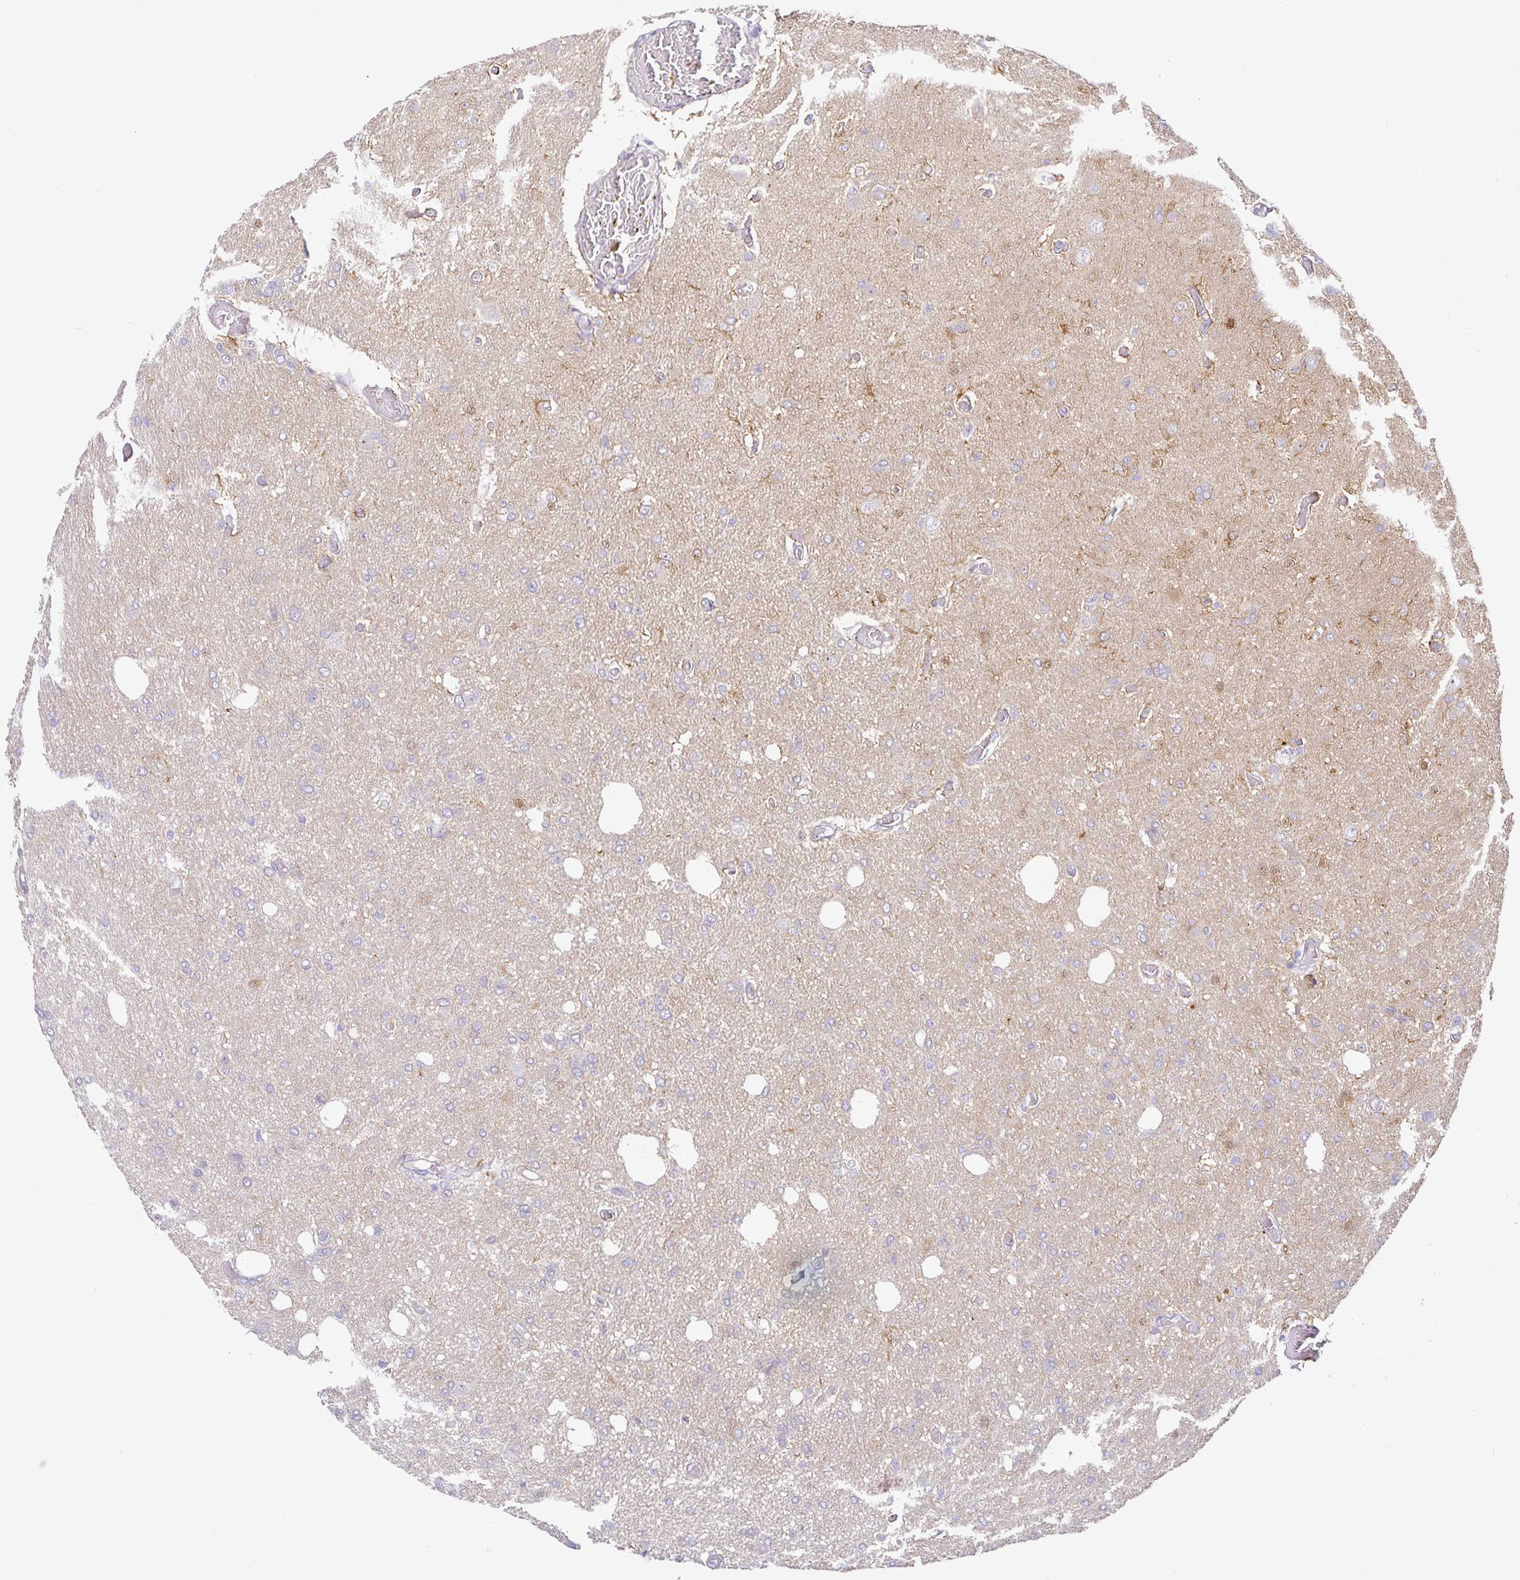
{"staining": {"intensity": "negative", "quantity": "none", "location": "none"}, "tissue": "glioma", "cell_type": "Tumor cells", "image_type": "cancer", "snomed": [{"axis": "morphology", "description": "Glioma, malignant, Low grade"}, {"axis": "topography", "description": "Brain"}], "caption": "High power microscopy photomicrograph of an immunohistochemistry histopathology image of glioma, revealing no significant staining in tumor cells.", "gene": "MON2", "patient": {"sex": "male", "age": 26}}